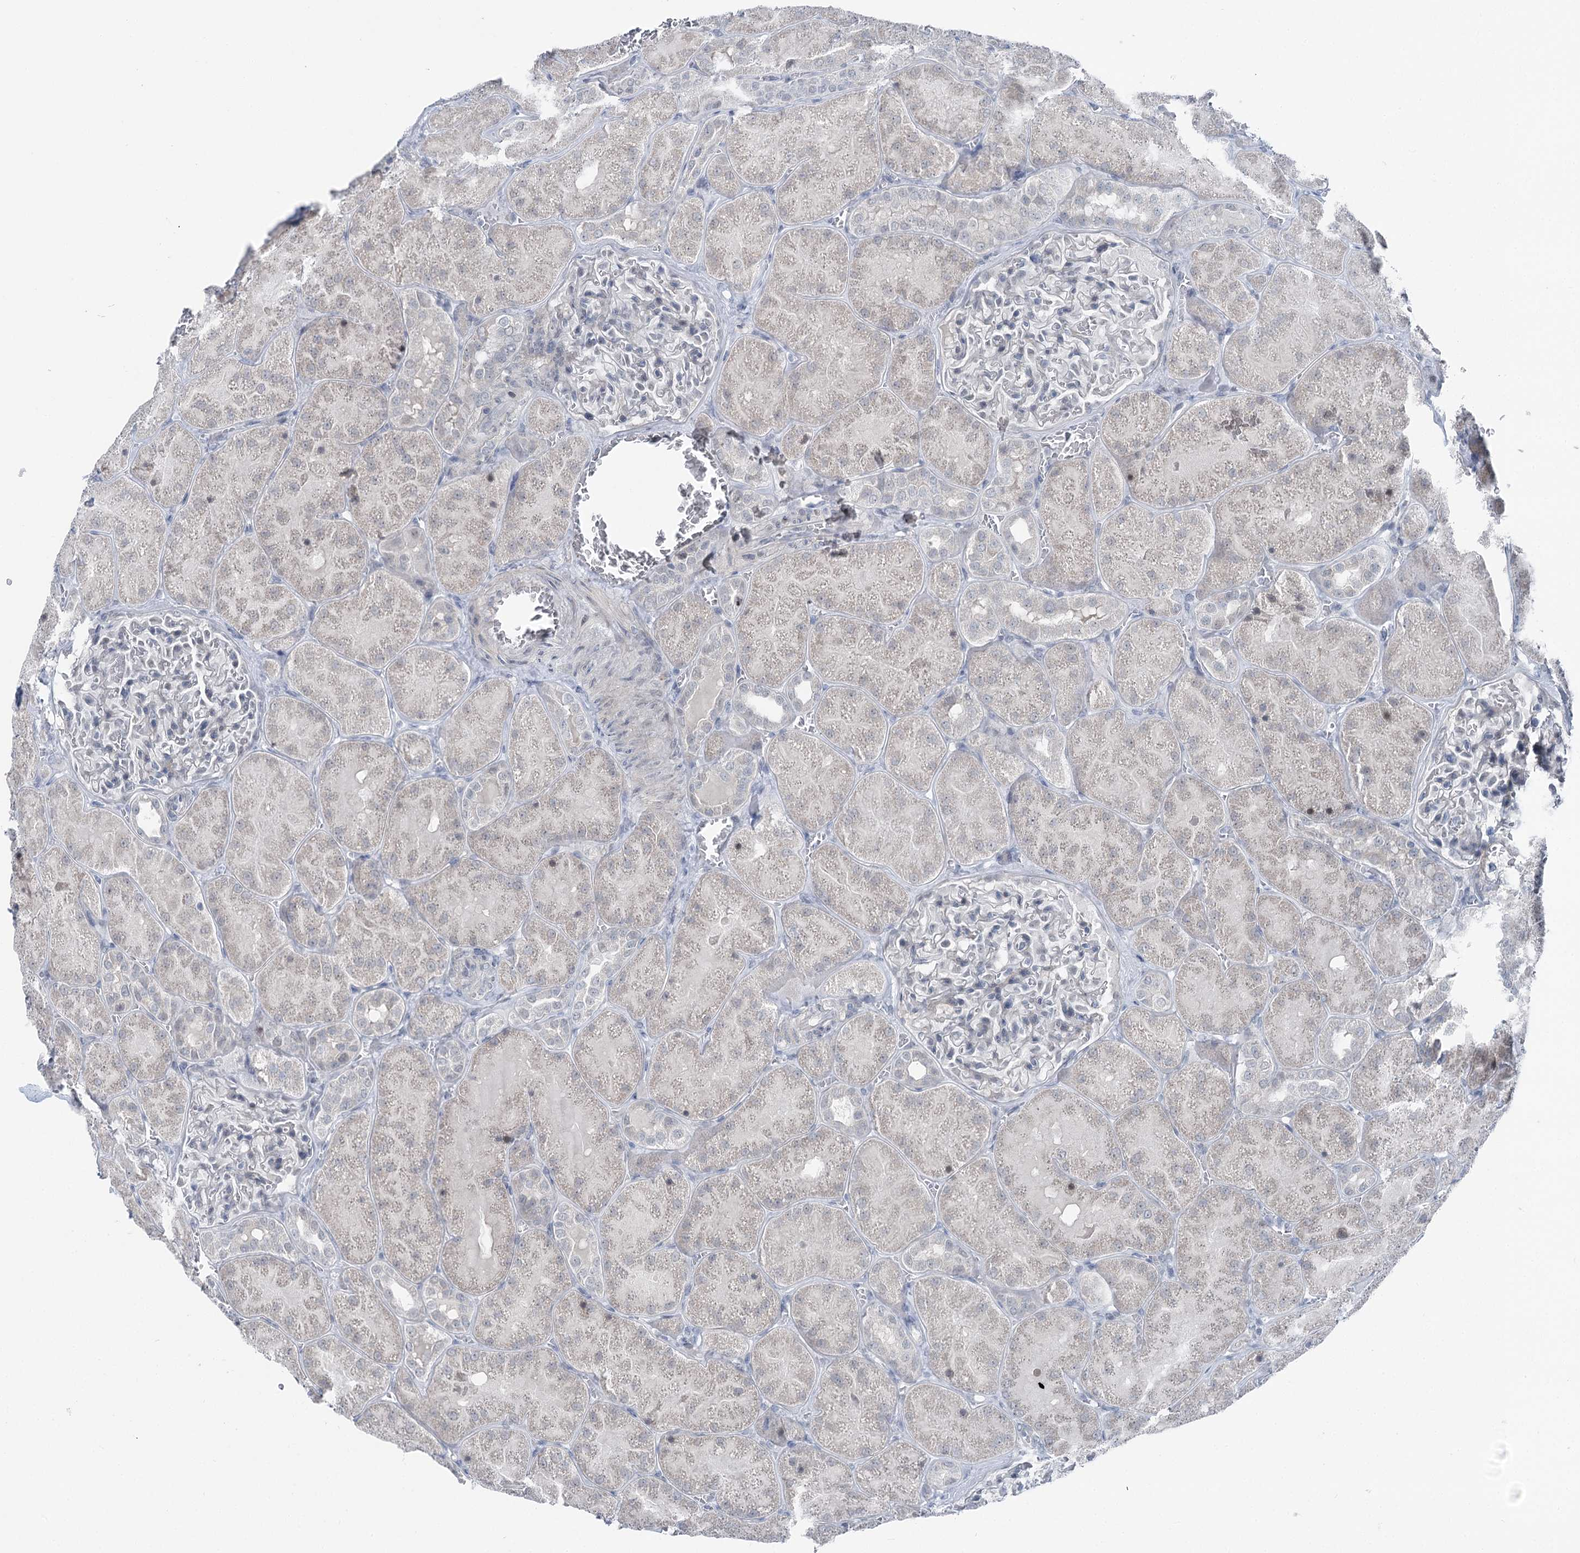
{"staining": {"intensity": "negative", "quantity": "none", "location": "none"}, "tissue": "kidney", "cell_type": "Cells in glomeruli", "image_type": "normal", "snomed": [{"axis": "morphology", "description": "Normal tissue, NOS"}, {"axis": "topography", "description": "Kidney"}], "caption": "Micrograph shows no significant protein positivity in cells in glomeruli of unremarkable kidney. (DAB (3,3'-diaminobenzidine) immunohistochemistry visualized using brightfield microscopy, high magnification).", "gene": "STEEP1", "patient": {"sex": "male", "age": 28}}